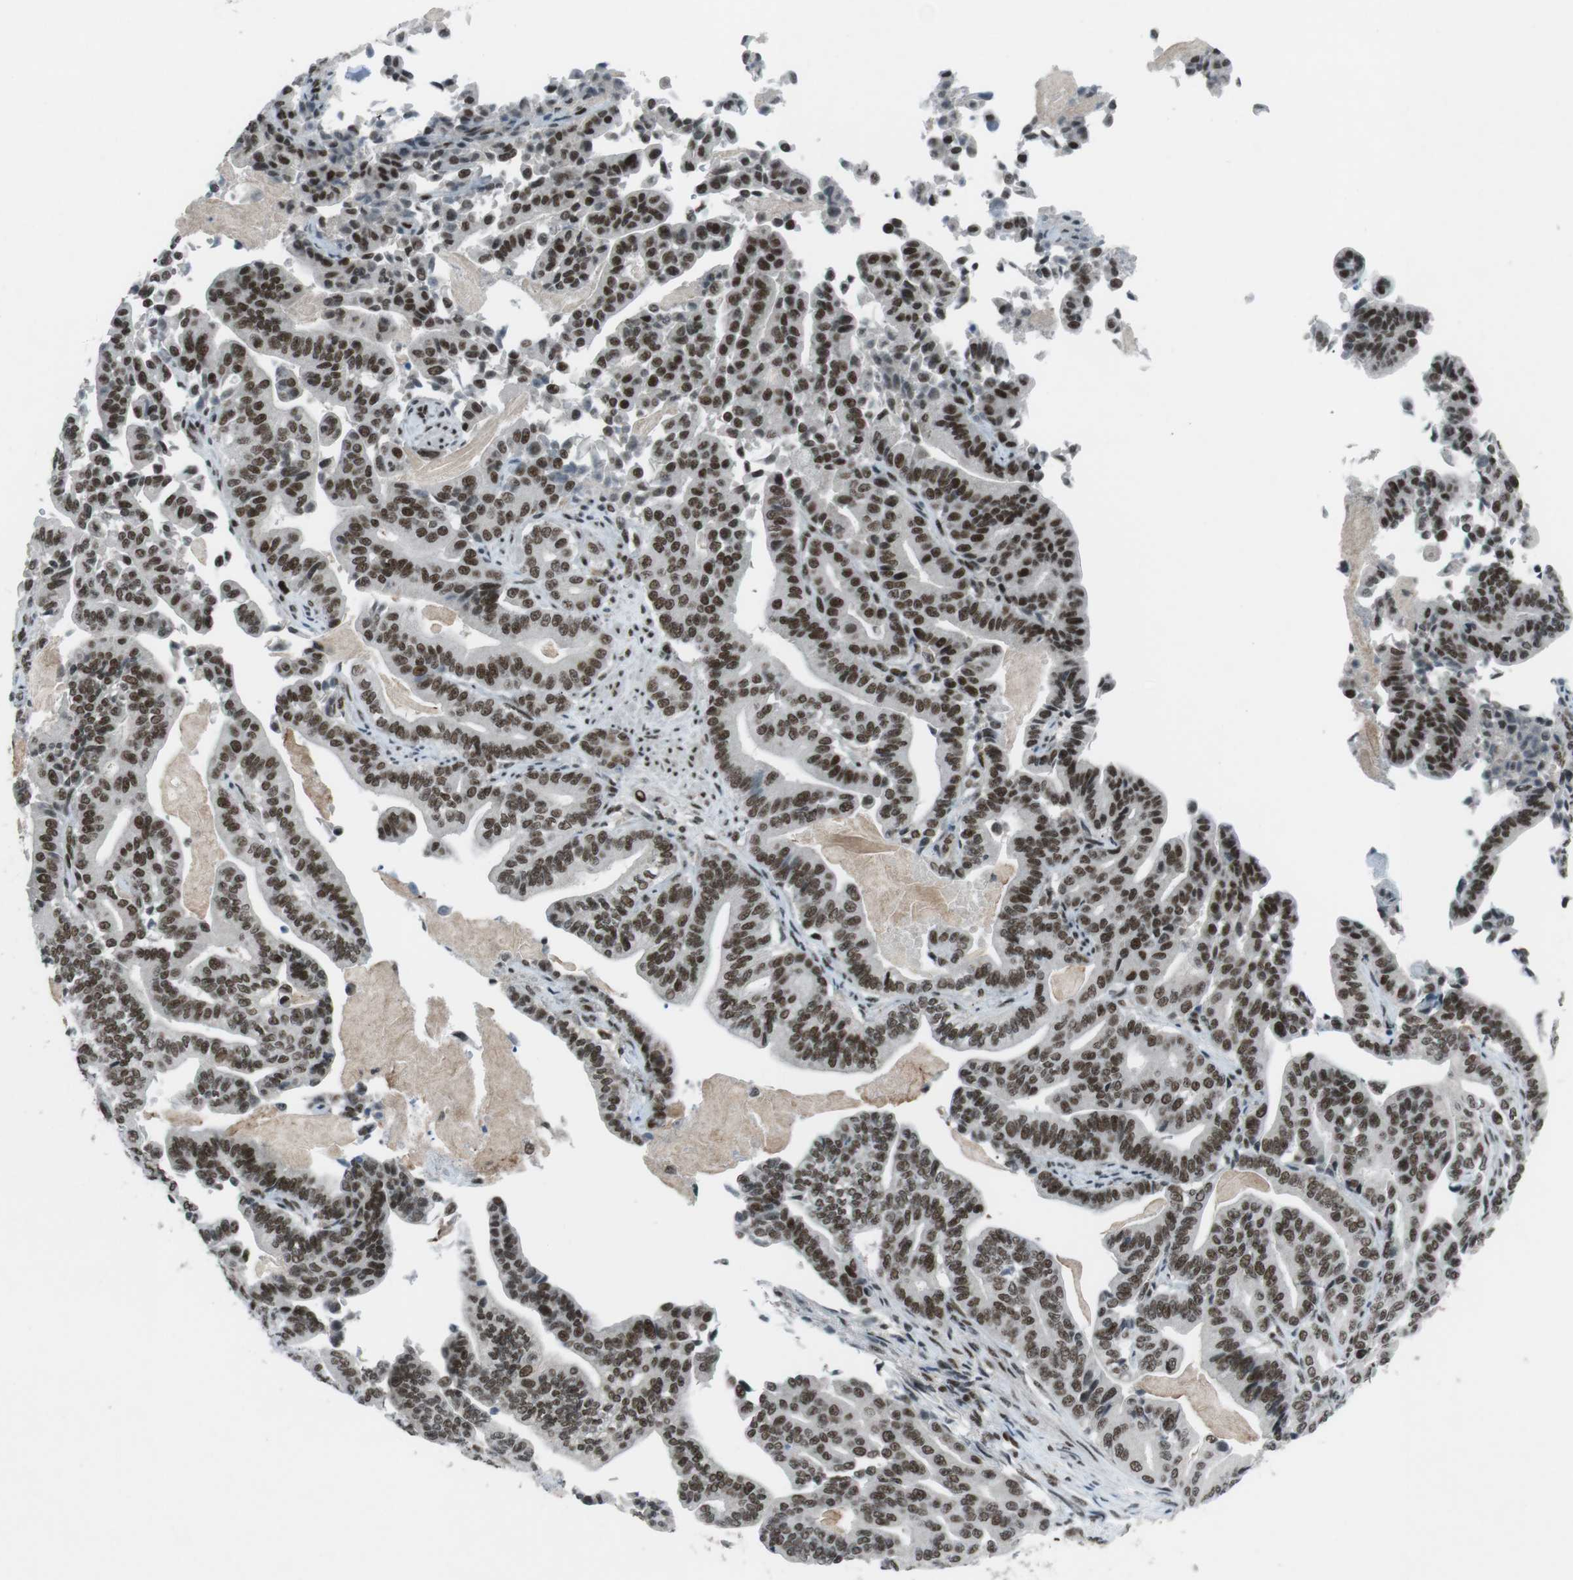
{"staining": {"intensity": "strong", "quantity": ">75%", "location": "nuclear"}, "tissue": "pancreatic cancer", "cell_type": "Tumor cells", "image_type": "cancer", "snomed": [{"axis": "morphology", "description": "Normal tissue, NOS"}, {"axis": "morphology", "description": "Adenocarcinoma, NOS"}, {"axis": "topography", "description": "Pancreas"}], "caption": "Strong nuclear staining is identified in approximately >75% of tumor cells in pancreatic adenocarcinoma.", "gene": "TAF1", "patient": {"sex": "male", "age": 63}}